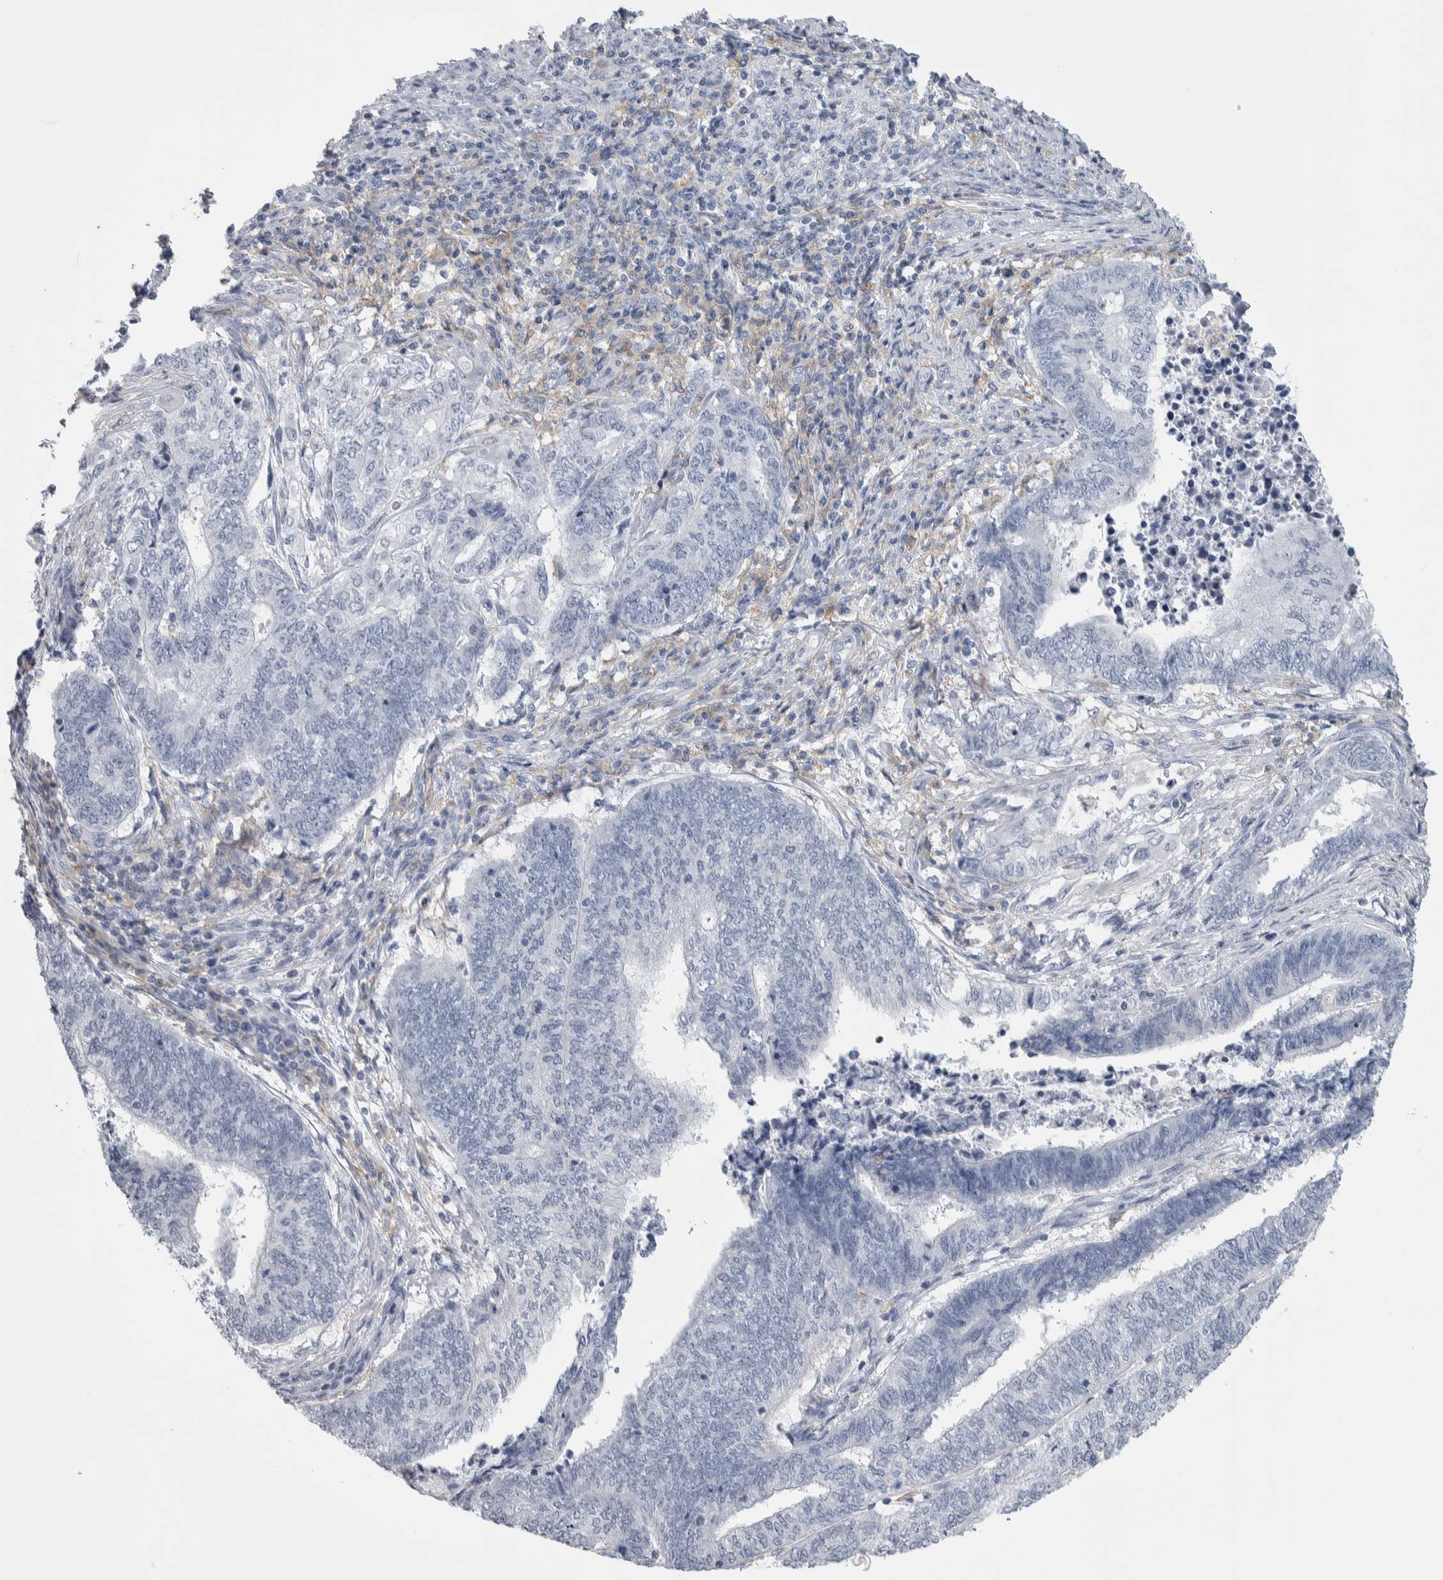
{"staining": {"intensity": "negative", "quantity": "none", "location": "none"}, "tissue": "endometrial cancer", "cell_type": "Tumor cells", "image_type": "cancer", "snomed": [{"axis": "morphology", "description": "Adenocarcinoma, NOS"}, {"axis": "topography", "description": "Uterus"}, {"axis": "topography", "description": "Endometrium"}], "caption": "Tumor cells show no significant positivity in adenocarcinoma (endometrial). (DAB (3,3'-diaminobenzidine) immunohistochemistry (IHC) visualized using brightfield microscopy, high magnification).", "gene": "SKAP2", "patient": {"sex": "female", "age": 70}}